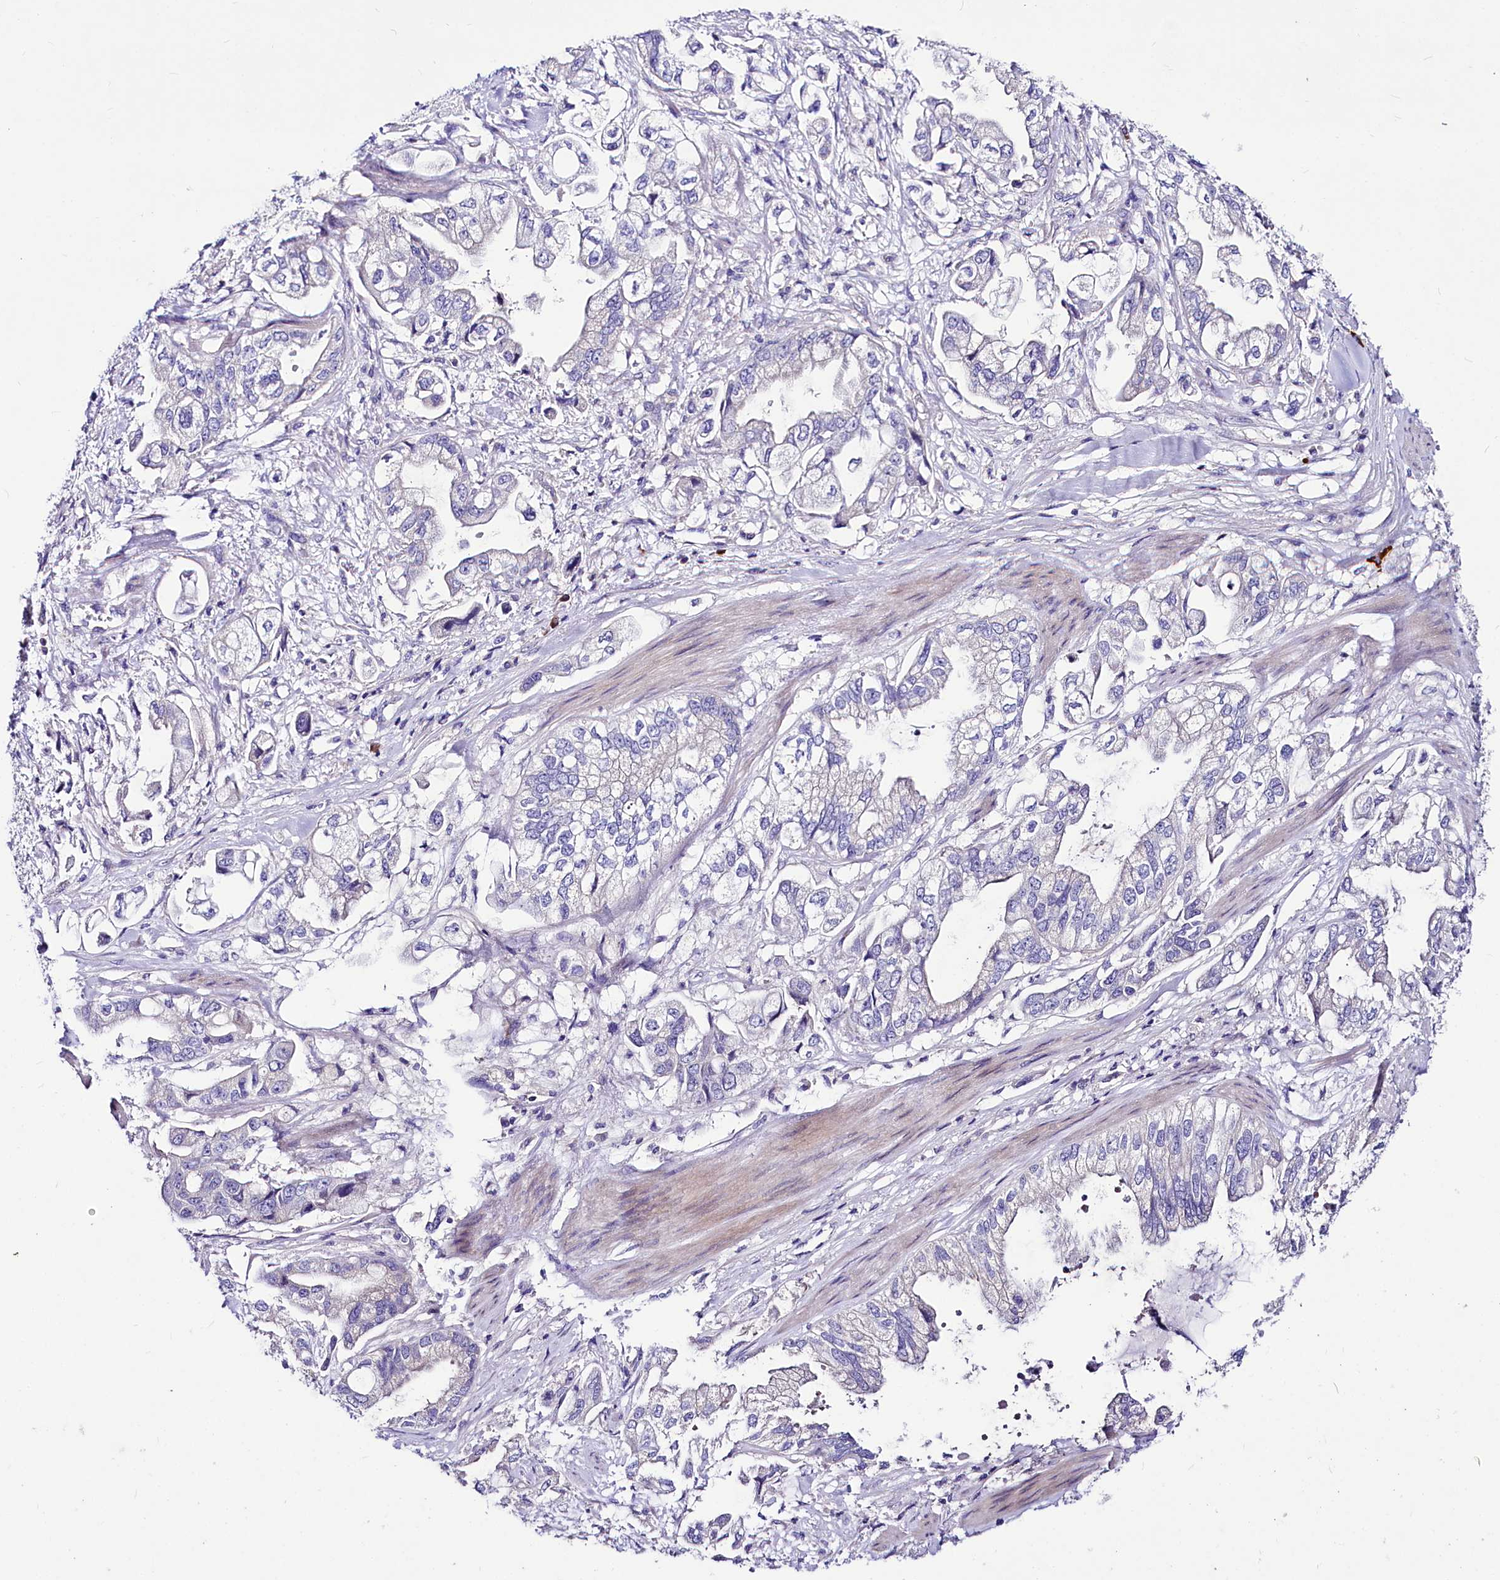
{"staining": {"intensity": "negative", "quantity": "none", "location": "none"}, "tissue": "stomach cancer", "cell_type": "Tumor cells", "image_type": "cancer", "snomed": [{"axis": "morphology", "description": "Adenocarcinoma, NOS"}, {"axis": "topography", "description": "Stomach"}], "caption": "IHC micrograph of stomach adenocarcinoma stained for a protein (brown), which reveals no positivity in tumor cells.", "gene": "ABHD5", "patient": {"sex": "male", "age": 62}}